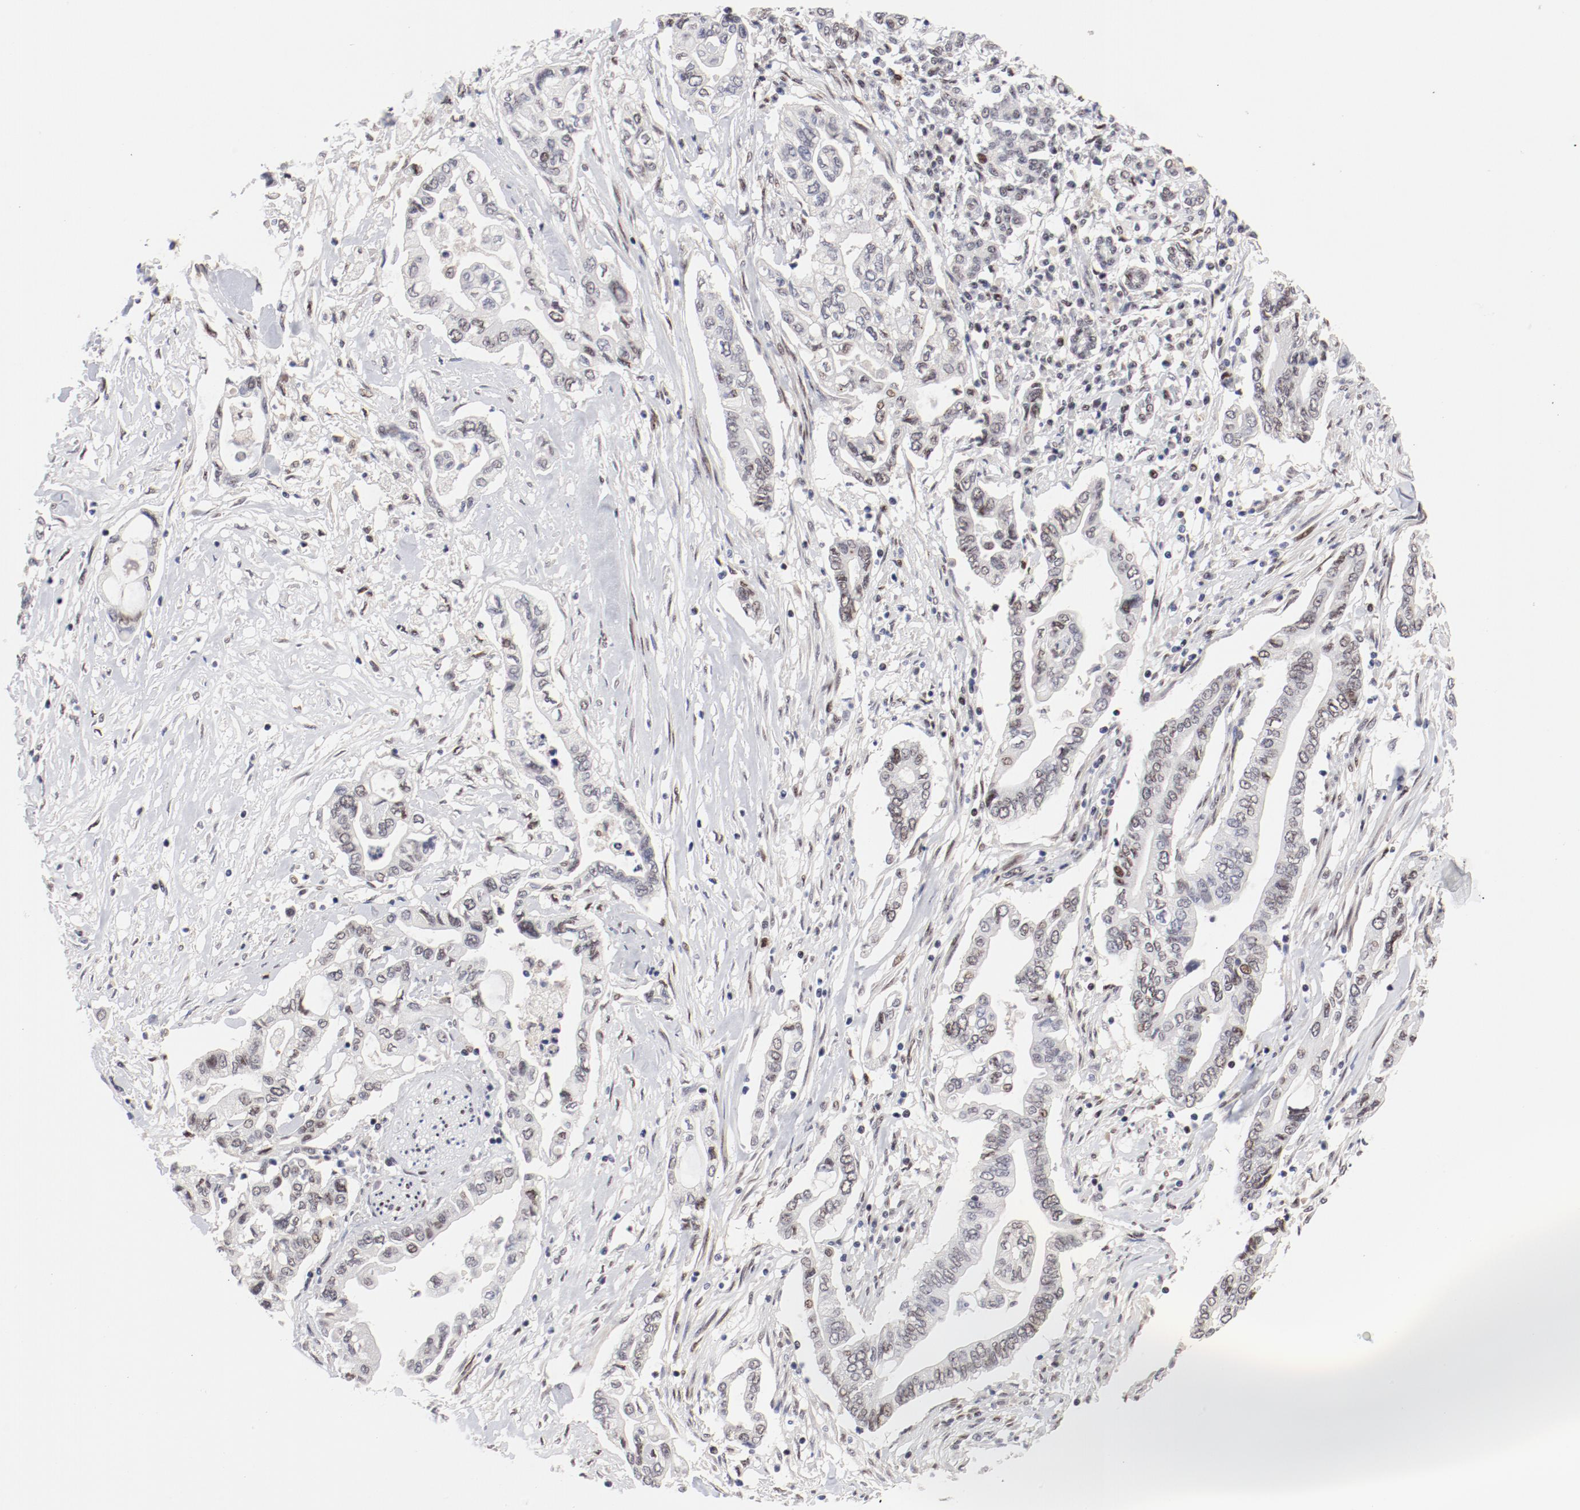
{"staining": {"intensity": "weak", "quantity": "<25%", "location": "nuclear"}, "tissue": "pancreatic cancer", "cell_type": "Tumor cells", "image_type": "cancer", "snomed": [{"axis": "morphology", "description": "Adenocarcinoma, NOS"}, {"axis": "topography", "description": "Pancreas"}], "caption": "A micrograph of human pancreatic cancer is negative for staining in tumor cells.", "gene": "FSCB", "patient": {"sex": "female", "age": 57}}